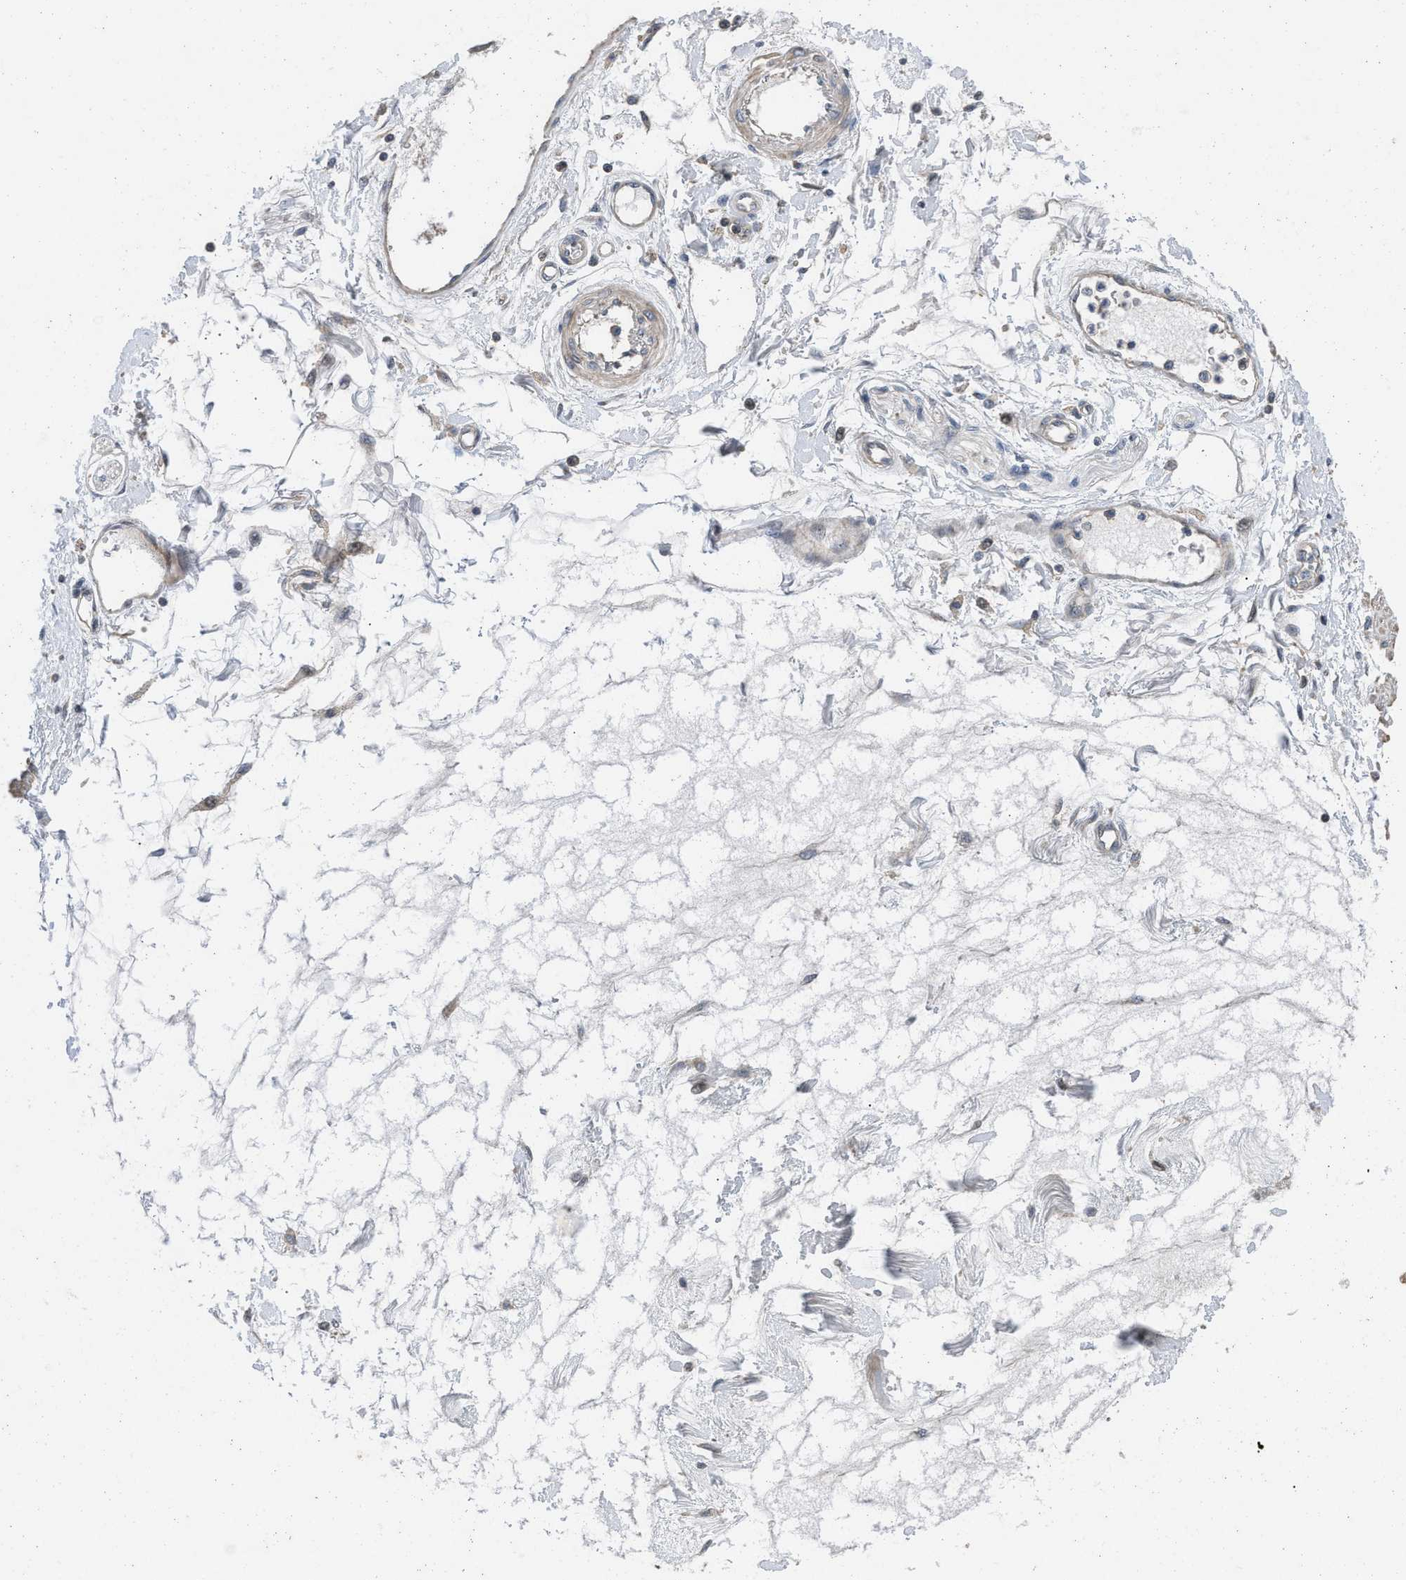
{"staining": {"intensity": "moderate", "quantity": "25%-75%", "location": "cytoplasmic/membranous"}, "tissue": "pancreatic cancer", "cell_type": "Tumor cells", "image_type": "cancer", "snomed": [{"axis": "morphology", "description": "Adenocarcinoma, NOS"}, {"axis": "topography", "description": "Pancreas"}], "caption": "Immunohistochemical staining of human pancreatic cancer displays medium levels of moderate cytoplasmic/membranous protein staining in about 25%-75% of tumor cells. The staining was performed using DAB, with brown indicating positive protein expression. Nuclei are stained blue with hematoxylin.", "gene": "PRDM14", "patient": {"sex": "female", "age": 77}}